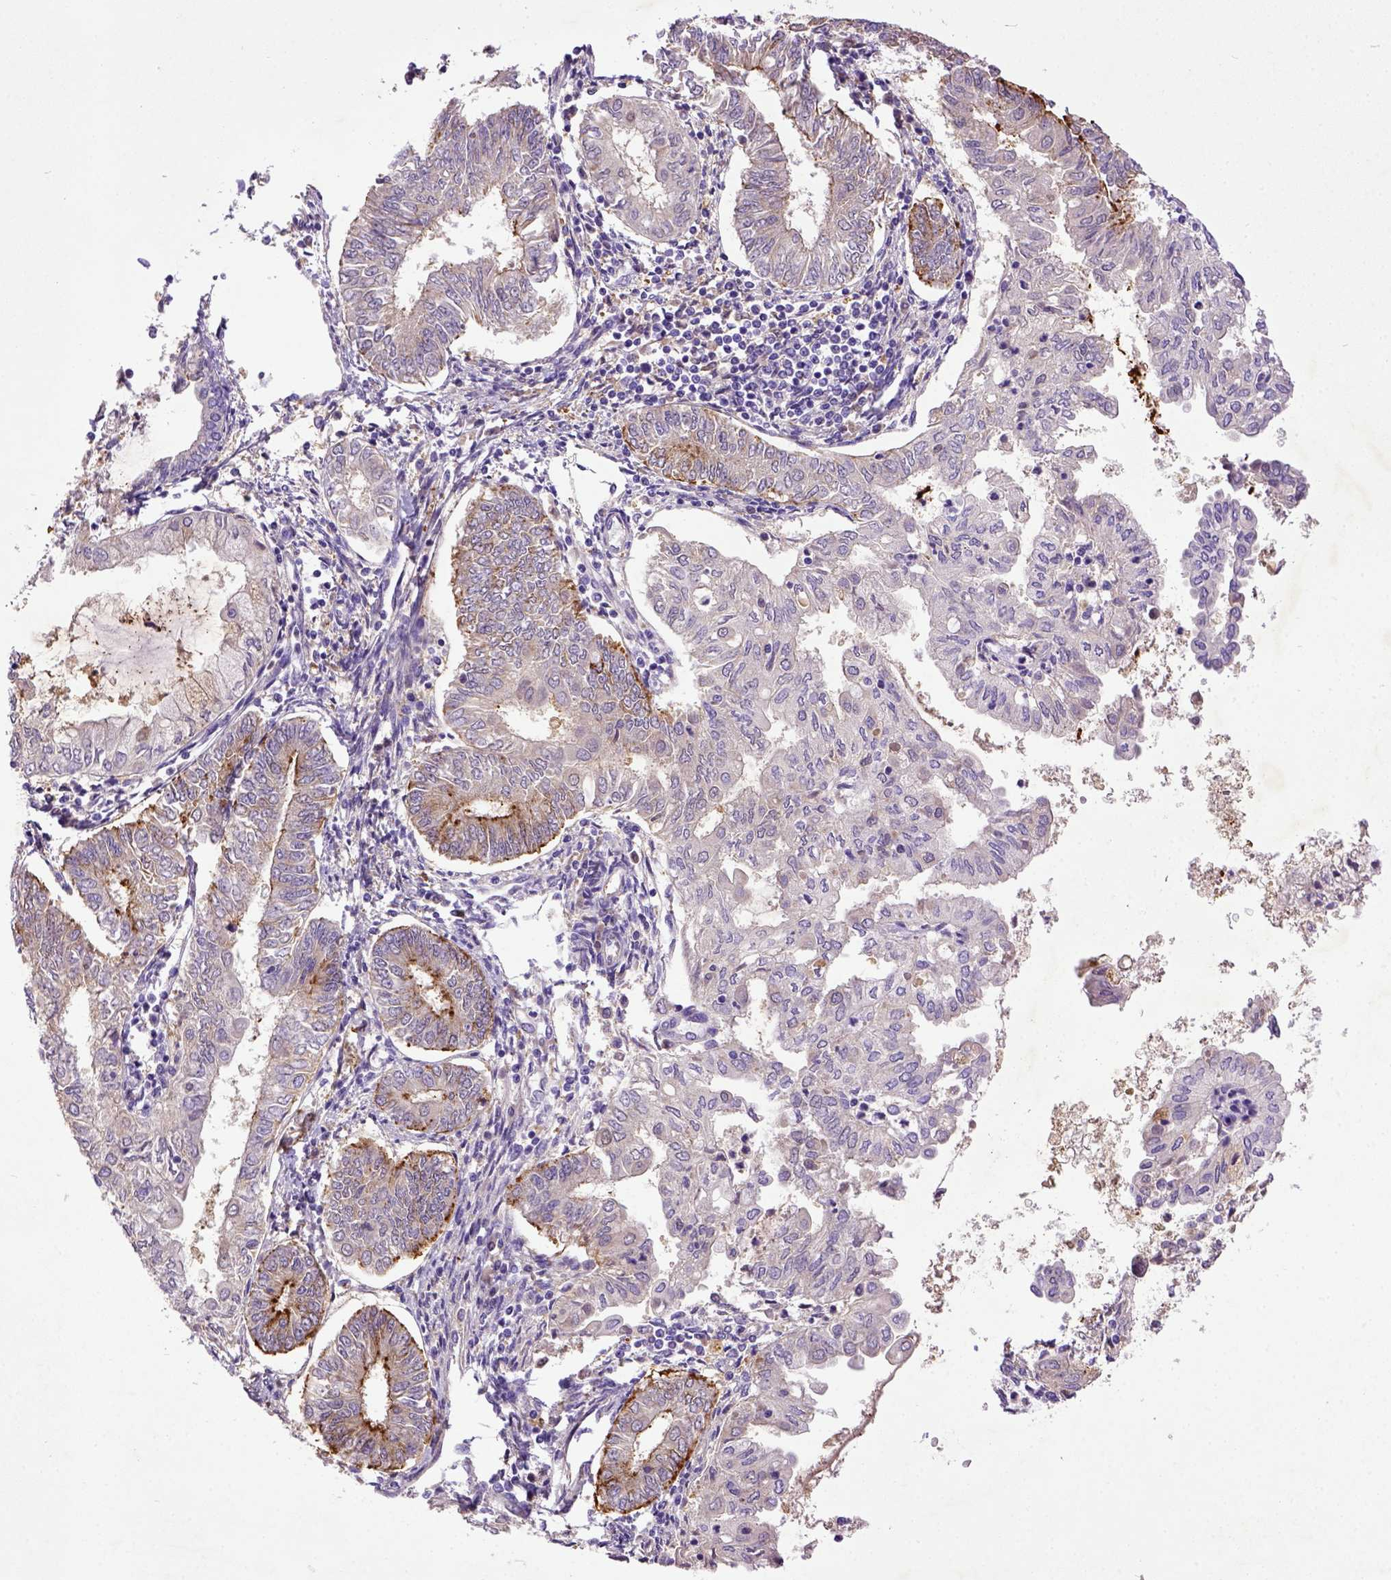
{"staining": {"intensity": "strong", "quantity": "<25%", "location": "cytoplasmic/membranous"}, "tissue": "endometrial cancer", "cell_type": "Tumor cells", "image_type": "cancer", "snomed": [{"axis": "morphology", "description": "Adenocarcinoma, NOS"}, {"axis": "topography", "description": "Endometrium"}], "caption": "Human endometrial cancer (adenocarcinoma) stained for a protein (brown) displays strong cytoplasmic/membranous positive expression in approximately <25% of tumor cells.", "gene": "DEPDC1B", "patient": {"sex": "female", "age": 68}}